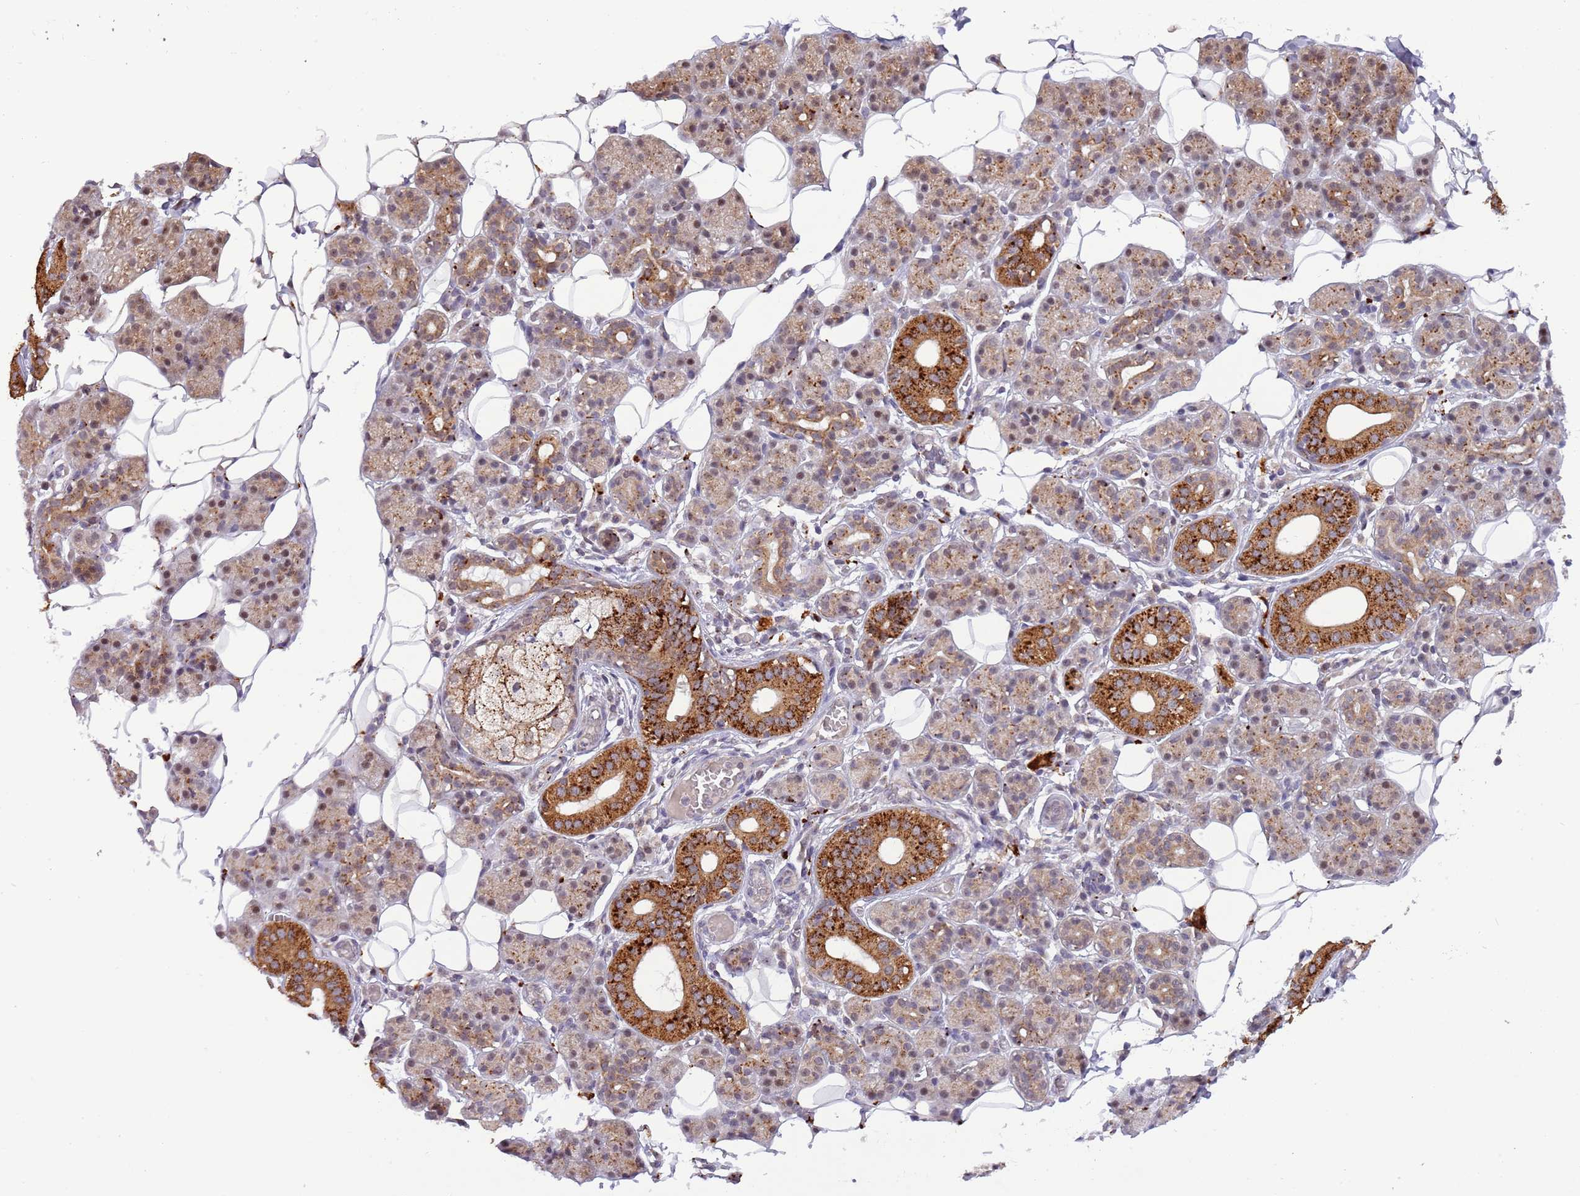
{"staining": {"intensity": "strong", "quantity": "25%-75%", "location": "cytoplasmic/membranous,nuclear"}, "tissue": "salivary gland", "cell_type": "Glandular cells", "image_type": "normal", "snomed": [{"axis": "morphology", "description": "Normal tissue, NOS"}, {"axis": "topography", "description": "Salivary gland"}], "caption": "A histopathology image of salivary gland stained for a protein exhibits strong cytoplasmic/membranous,nuclear brown staining in glandular cells.", "gene": "TRIM27", "patient": {"sex": "female", "age": 33}}